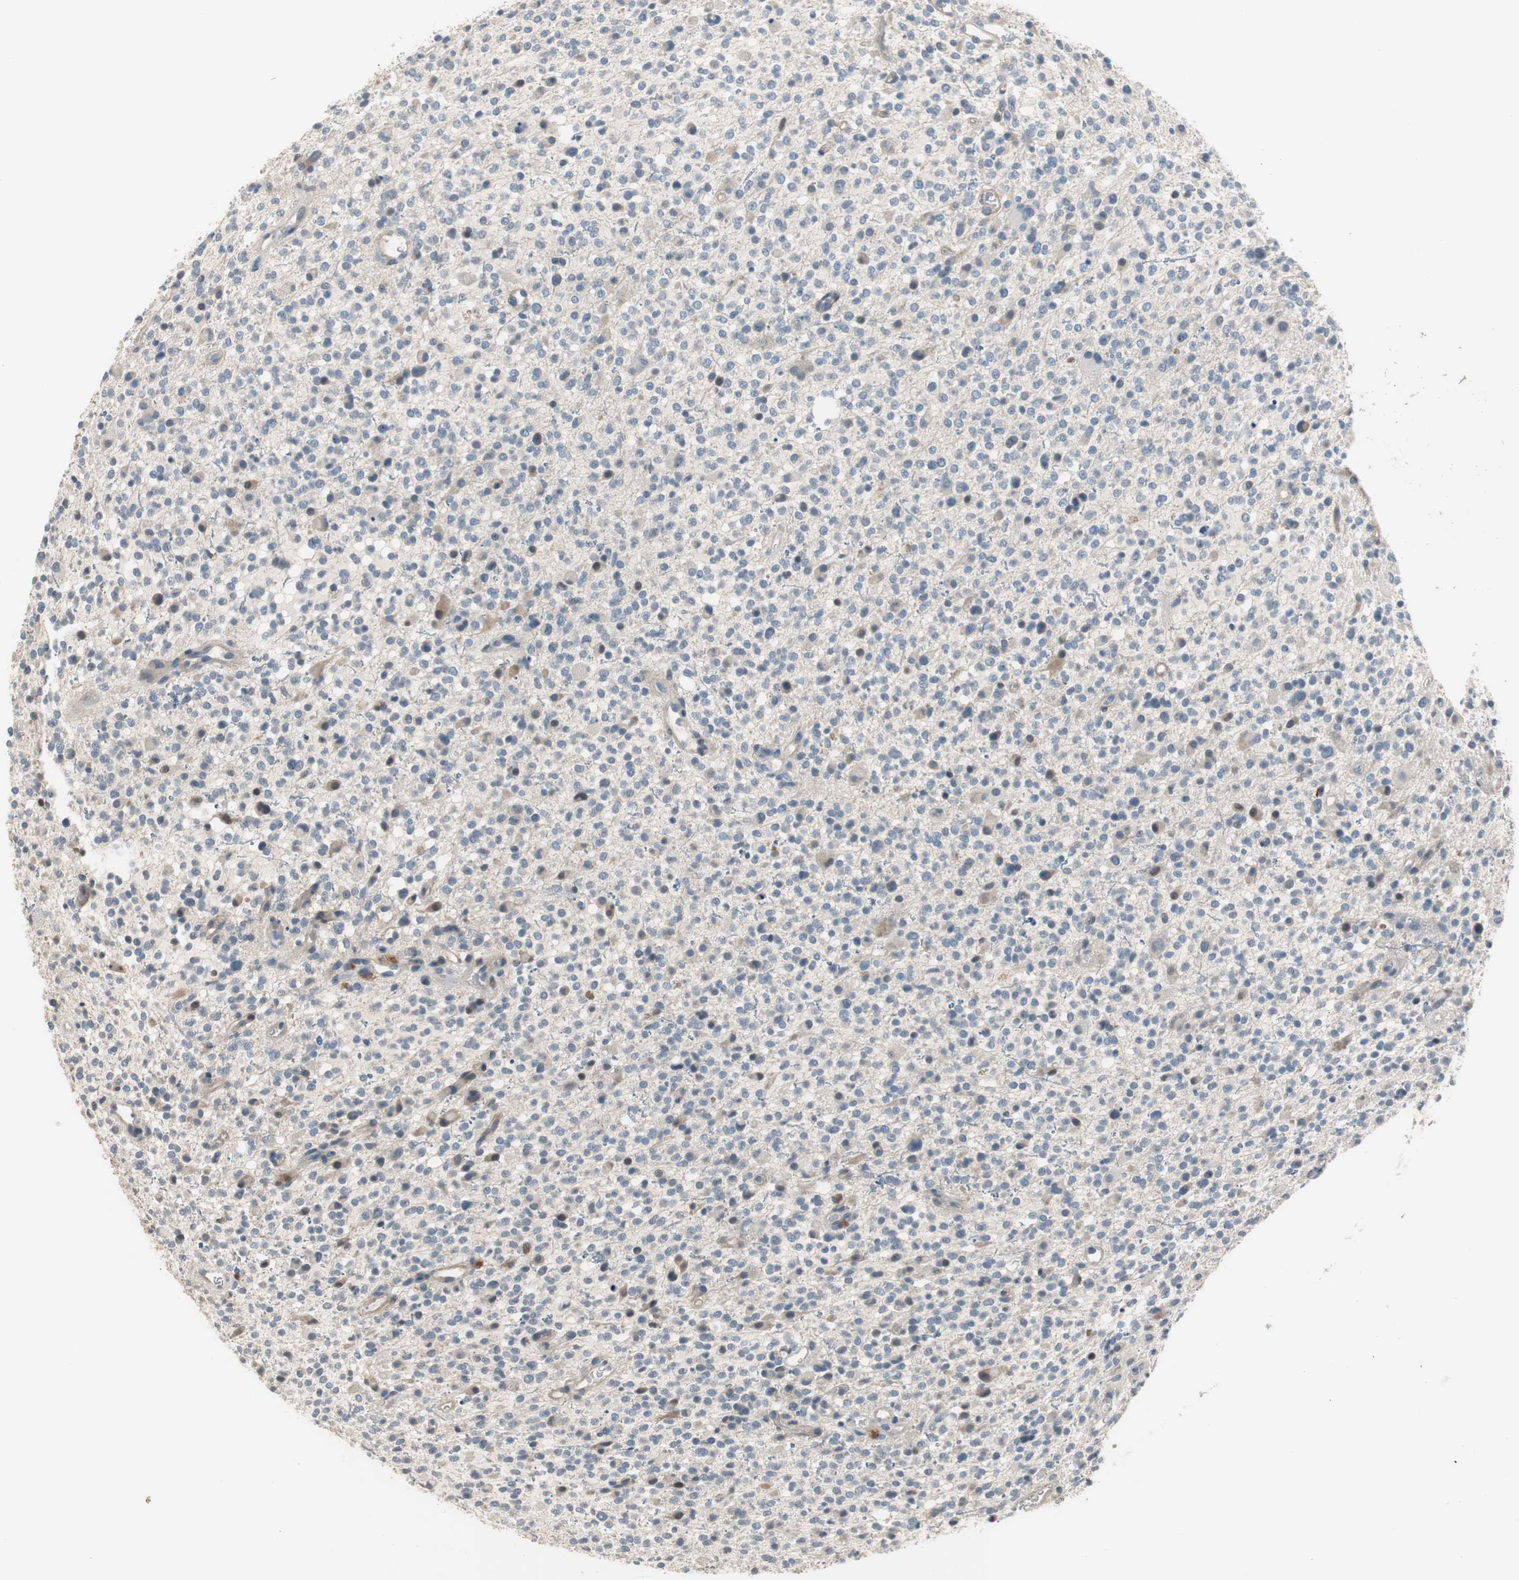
{"staining": {"intensity": "negative", "quantity": "none", "location": "none"}, "tissue": "glioma", "cell_type": "Tumor cells", "image_type": "cancer", "snomed": [{"axis": "morphology", "description": "Glioma, malignant, High grade"}, {"axis": "topography", "description": "Brain"}], "caption": "DAB (3,3'-diaminobenzidine) immunohistochemical staining of malignant high-grade glioma exhibits no significant expression in tumor cells.", "gene": "COL12A1", "patient": {"sex": "male", "age": 48}}